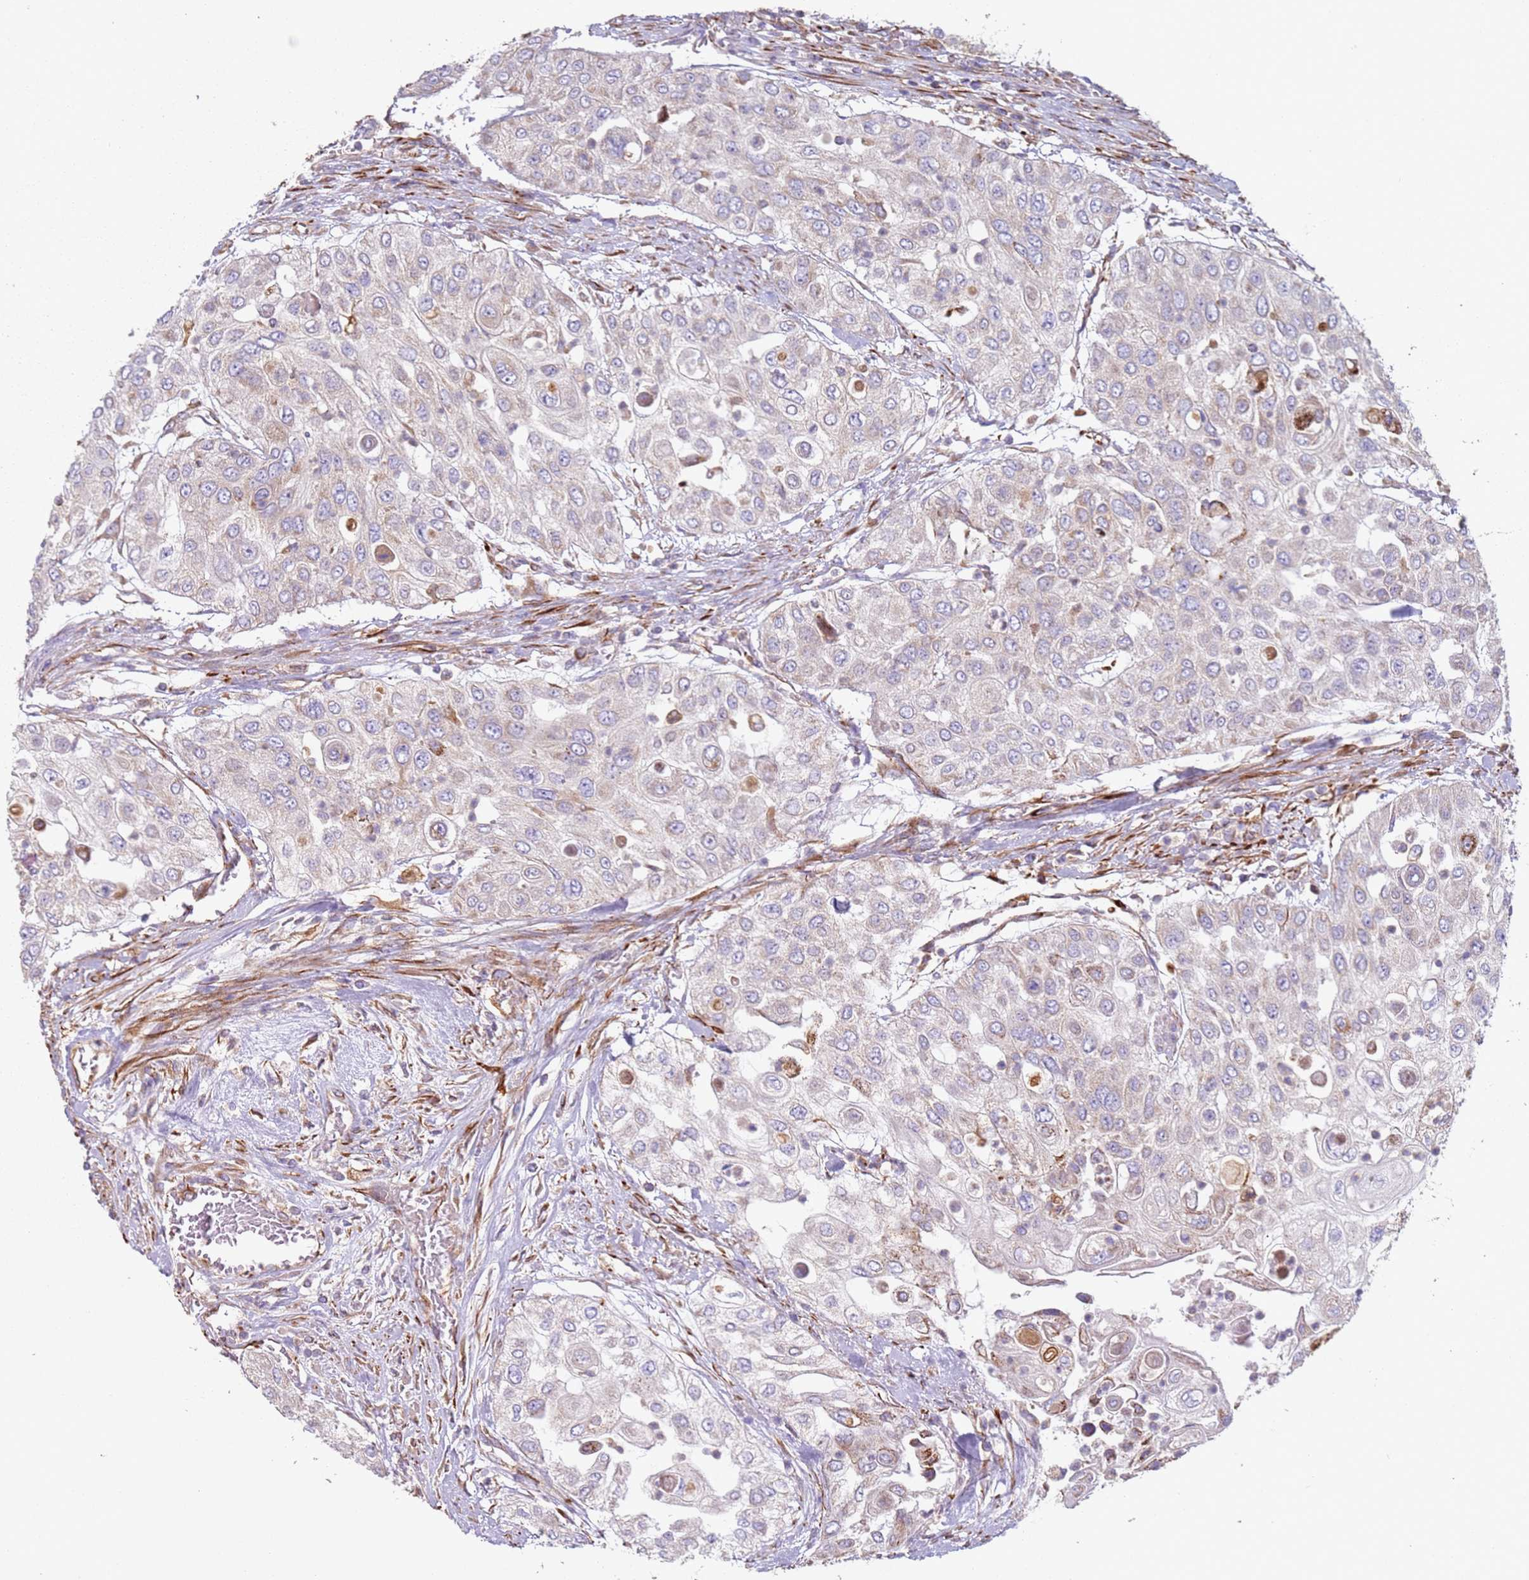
{"staining": {"intensity": "weak", "quantity": "<25%", "location": "cytoplasmic/membranous"}, "tissue": "urothelial cancer", "cell_type": "Tumor cells", "image_type": "cancer", "snomed": [{"axis": "morphology", "description": "Urothelial carcinoma, High grade"}, {"axis": "topography", "description": "Urinary bladder"}], "caption": "A micrograph of urothelial carcinoma (high-grade) stained for a protein demonstrates no brown staining in tumor cells. (Brightfield microscopy of DAB immunohistochemistry at high magnification).", "gene": "SNAPIN", "patient": {"sex": "female", "age": 79}}